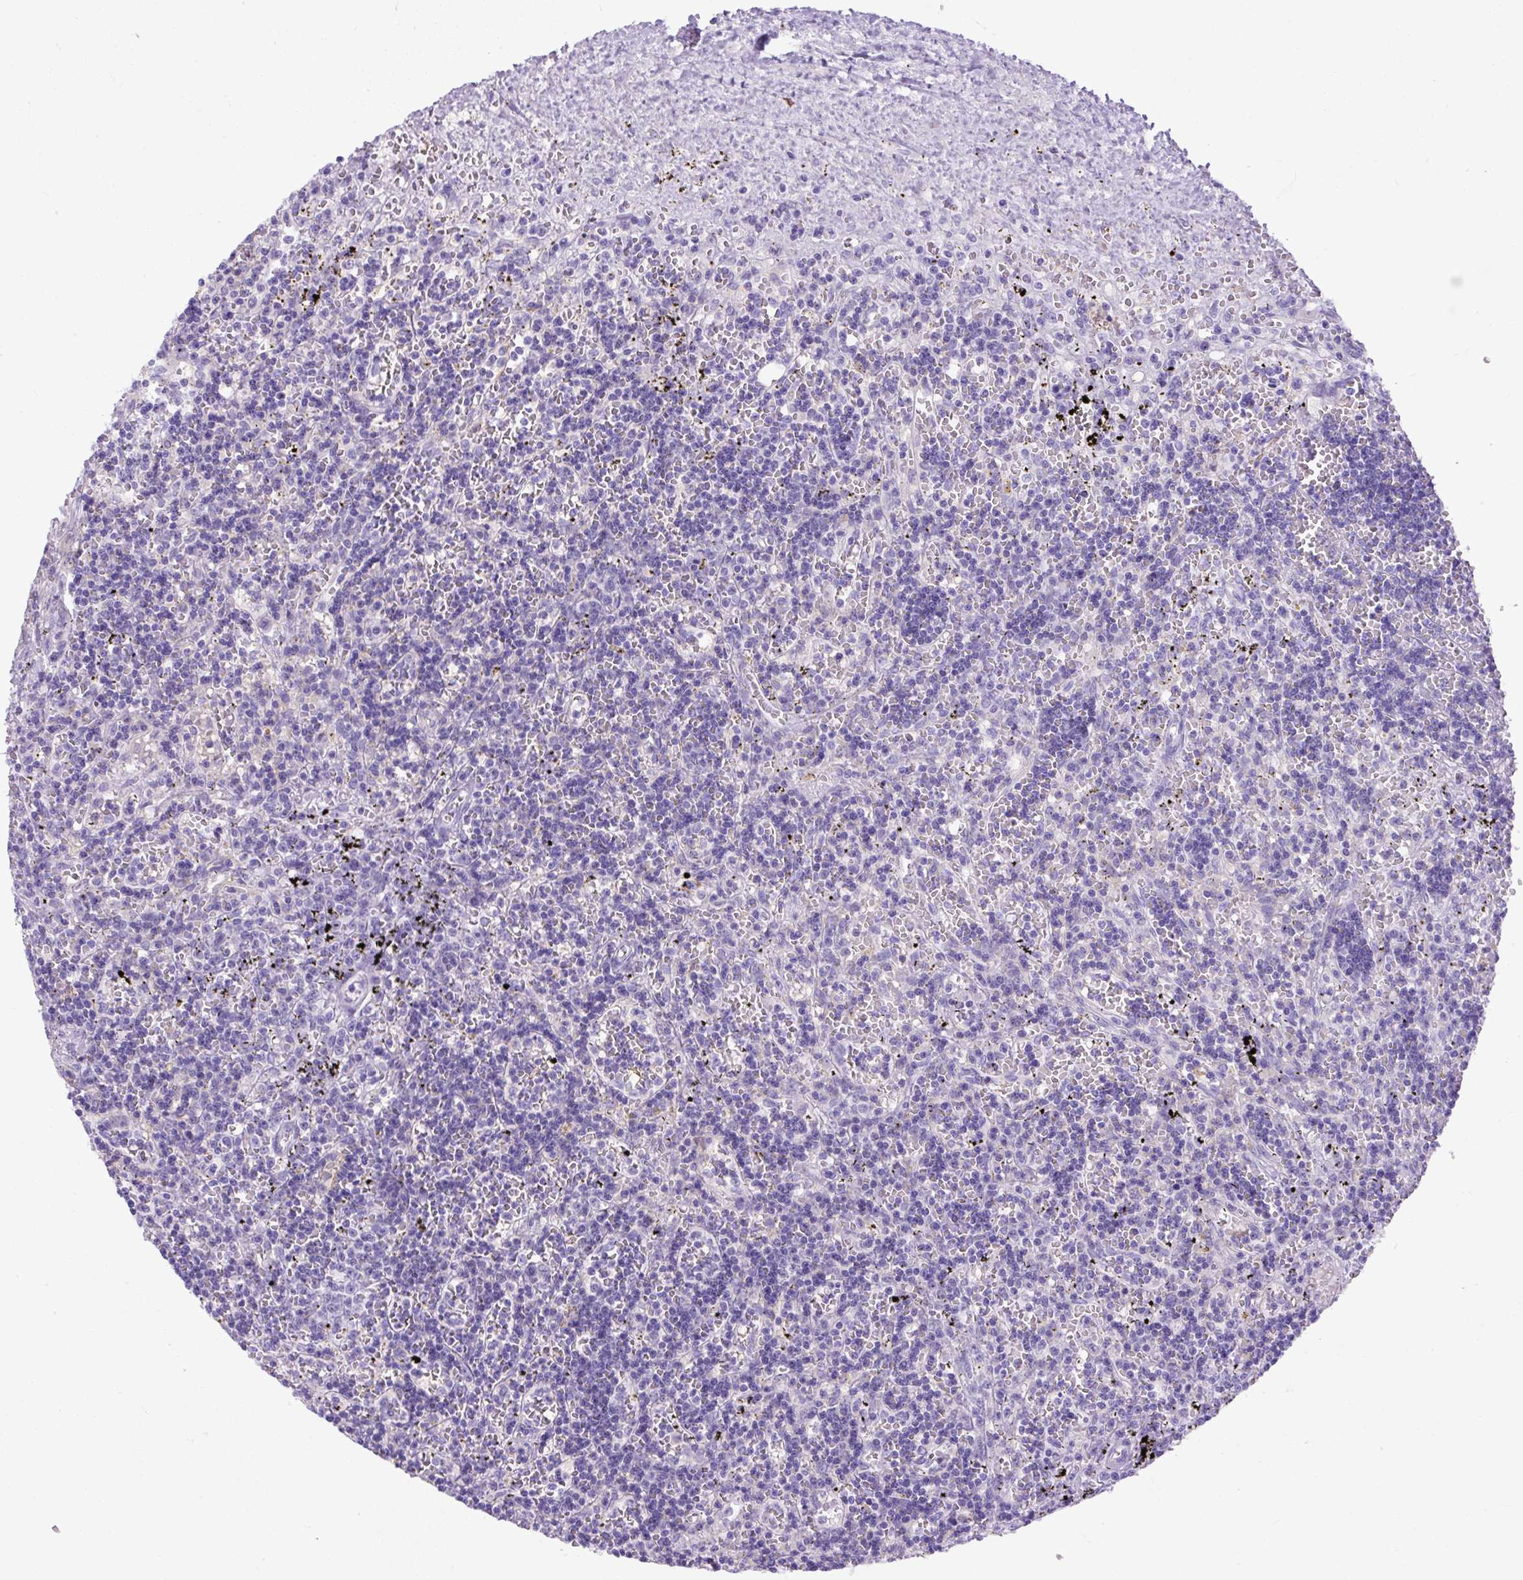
{"staining": {"intensity": "negative", "quantity": "none", "location": "none"}, "tissue": "lymphoma", "cell_type": "Tumor cells", "image_type": "cancer", "snomed": [{"axis": "morphology", "description": "Malignant lymphoma, non-Hodgkin's type, Low grade"}, {"axis": "topography", "description": "Spleen"}], "caption": "Tumor cells are negative for brown protein staining in low-grade malignant lymphoma, non-Hodgkin's type. Brightfield microscopy of immunohistochemistry stained with DAB (3,3'-diaminobenzidine) (brown) and hematoxylin (blue), captured at high magnification.", "gene": "SPTBN5", "patient": {"sex": "male", "age": 60}}